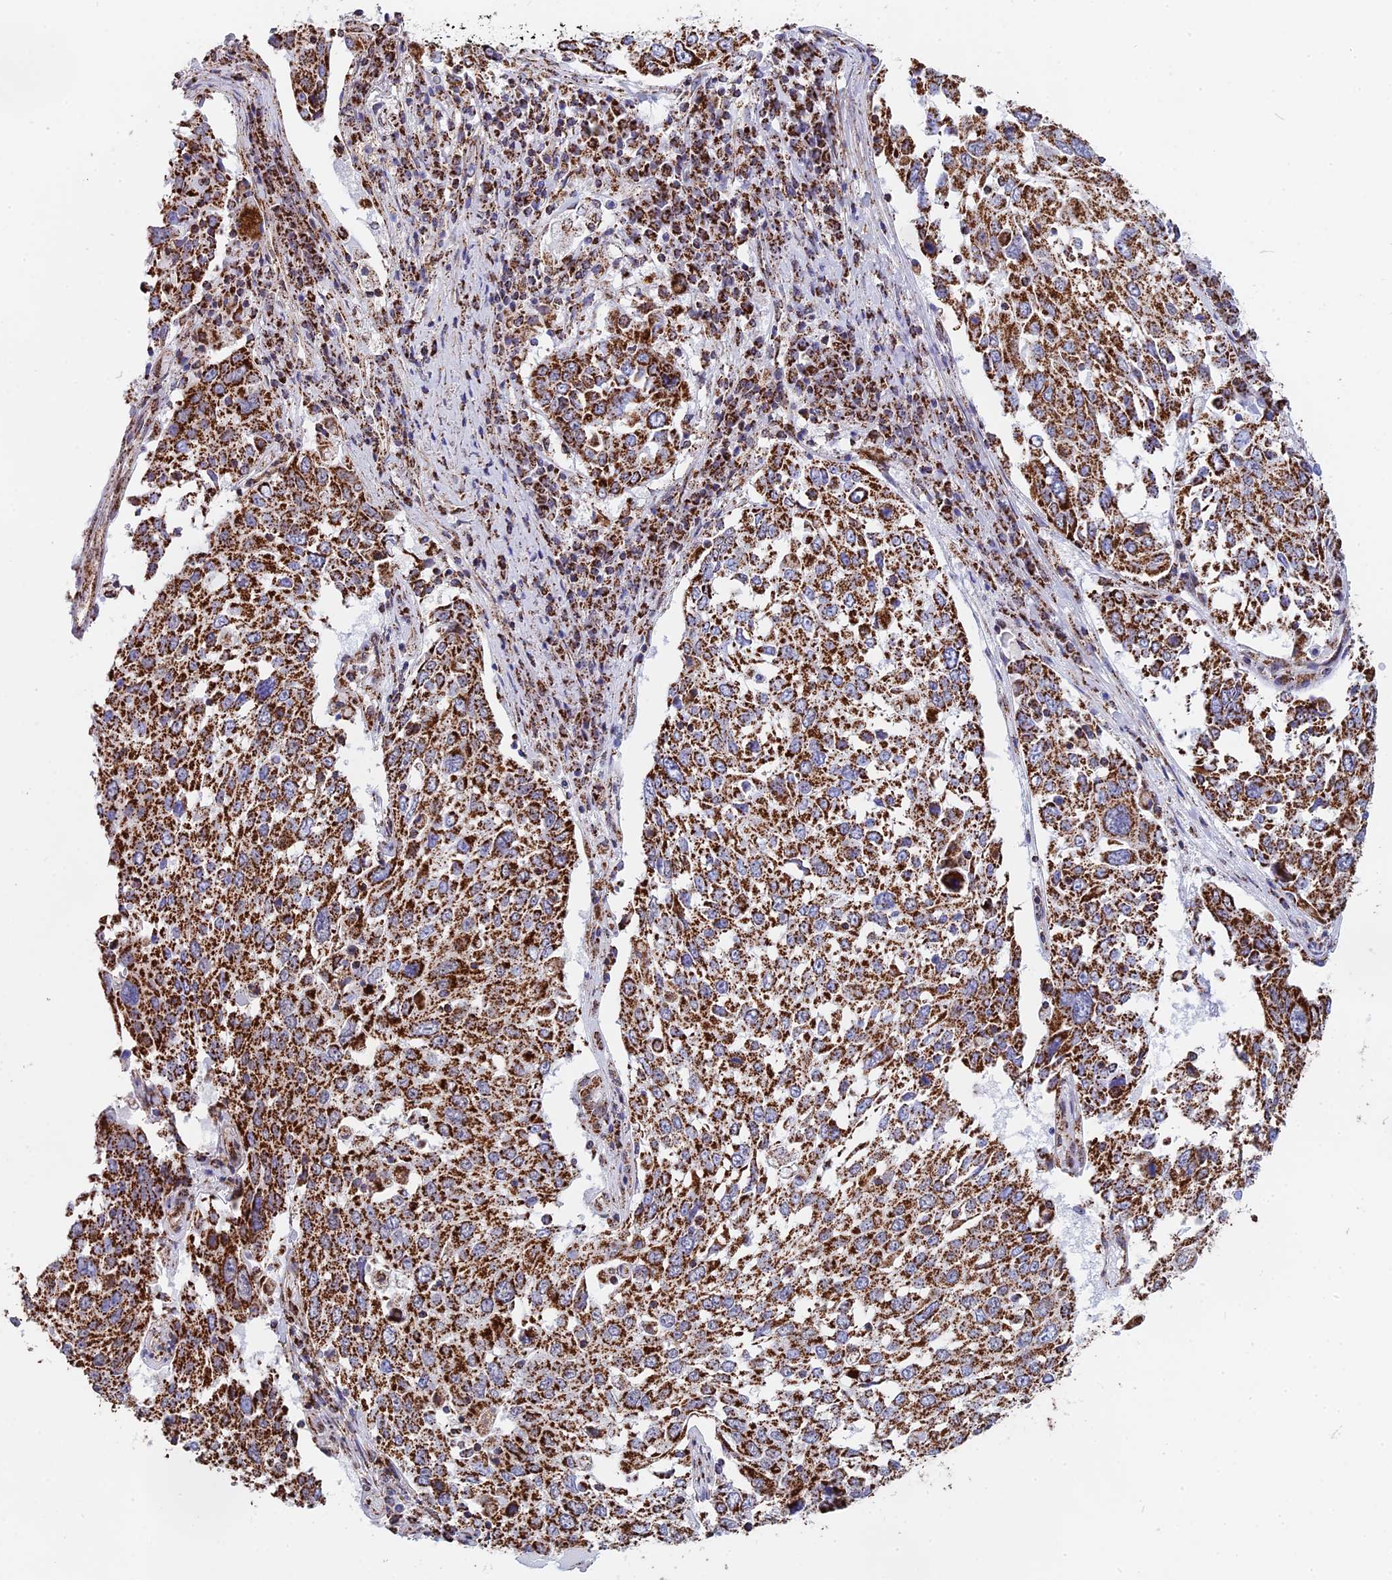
{"staining": {"intensity": "strong", "quantity": ">75%", "location": "cytoplasmic/membranous"}, "tissue": "lung cancer", "cell_type": "Tumor cells", "image_type": "cancer", "snomed": [{"axis": "morphology", "description": "Squamous cell carcinoma, NOS"}, {"axis": "topography", "description": "Lung"}], "caption": "Immunohistochemistry of lung cancer exhibits high levels of strong cytoplasmic/membranous staining in approximately >75% of tumor cells. Using DAB (brown) and hematoxylin (blue) stains, captured at high magnification using brightfield microscopy.", "gene": "CDC16", "patient": {"sex": "male", "age": 65}}